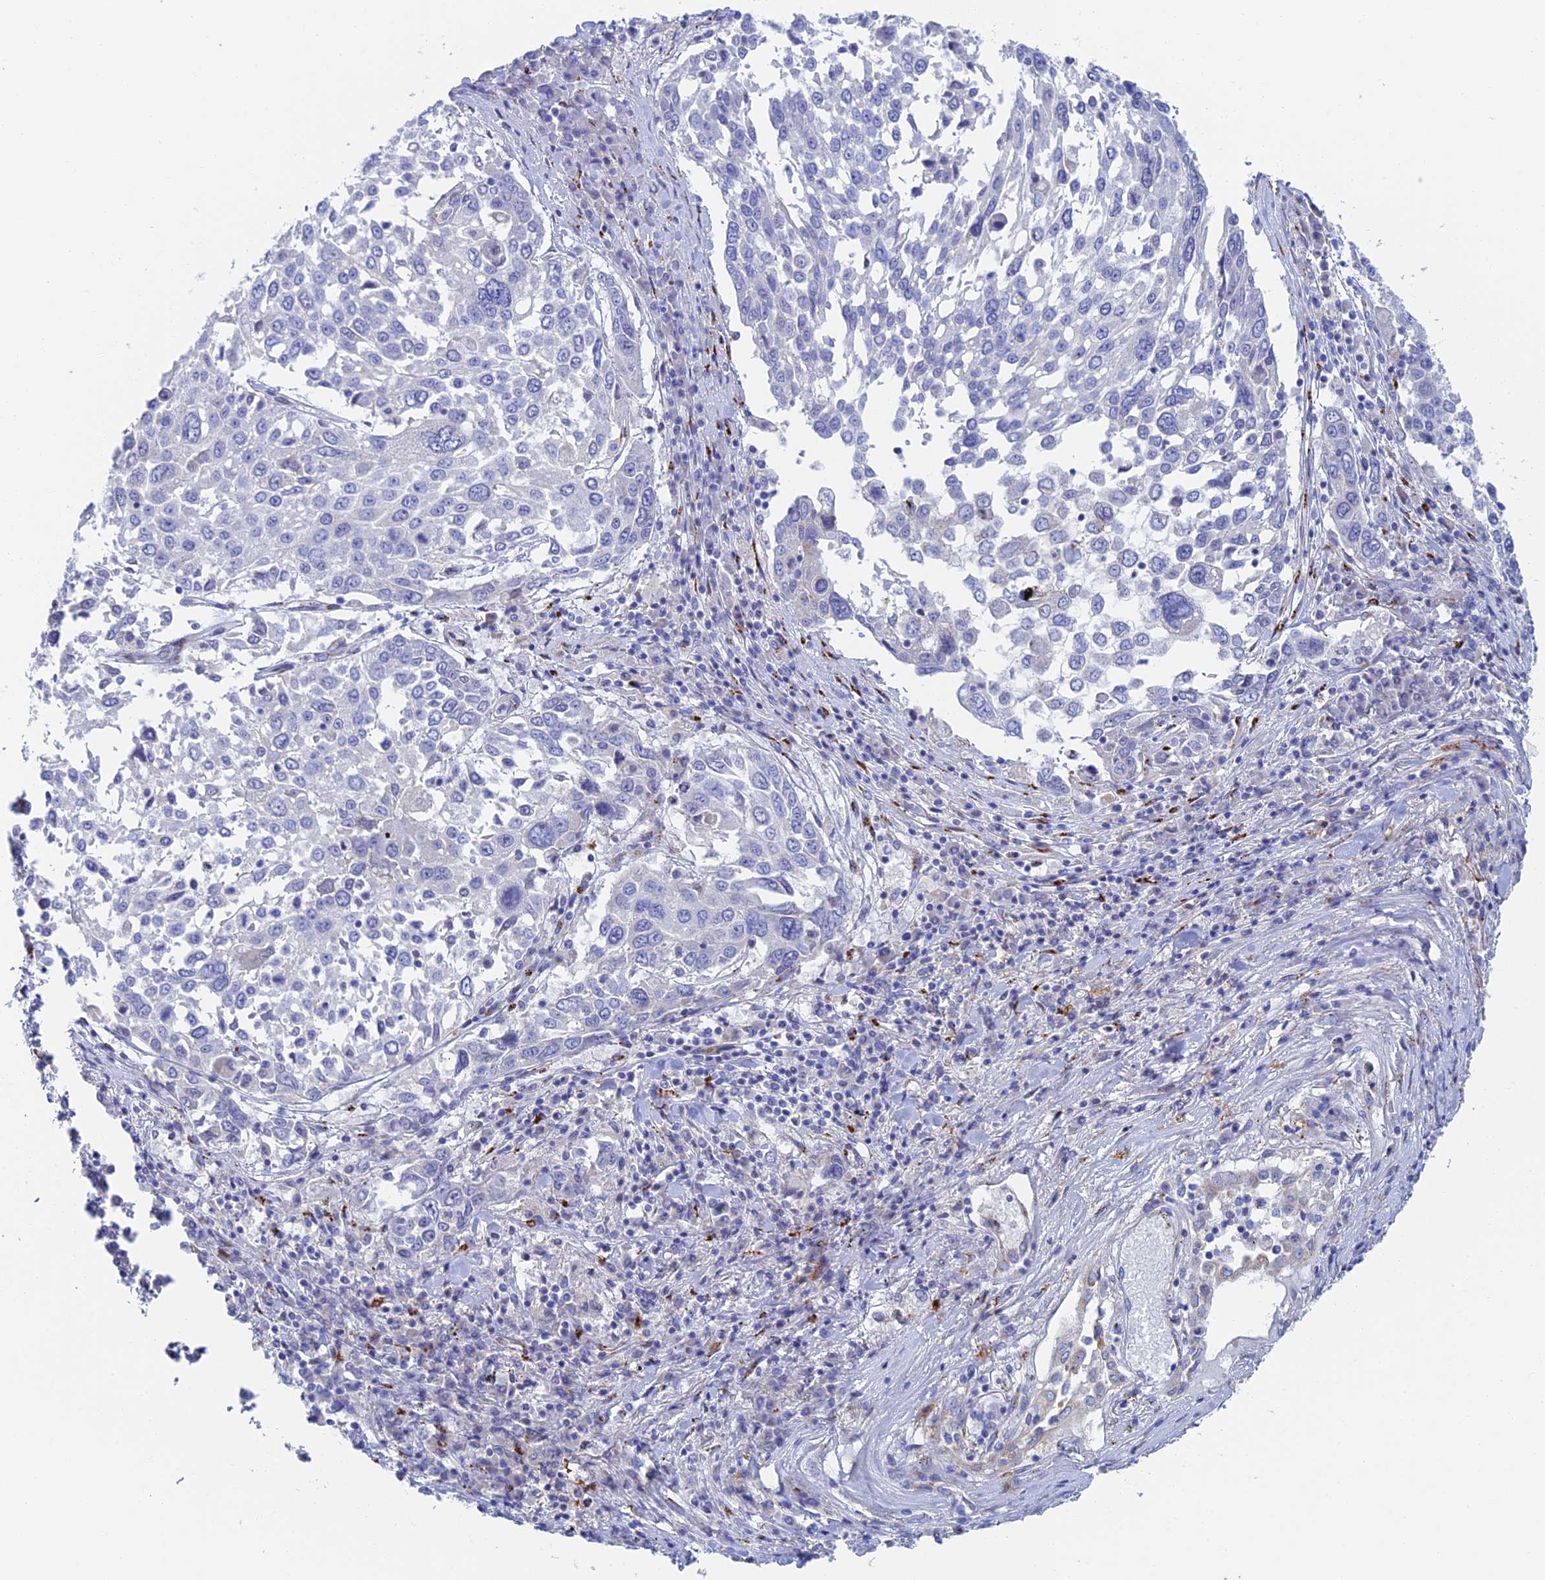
{"staining": {"intensity": "negative", "quantity": "none", "location": "none"}, "tissue": "lung cancer", "cell_type": "Tumor cells", "image_type": "cancer", "snomed": [{"axis": "morphology", "description": "Squamous cell carcinoma, NOS"}, {"axis": "topography", "description": "Lung"}], "caption": "Squamous cell carcinoma (lung) was stained to show a protein in brown. There is no significant staining in tumor cells.", "gene": "SLC24A3", "patient": {"sex": "male", "age": 65}}